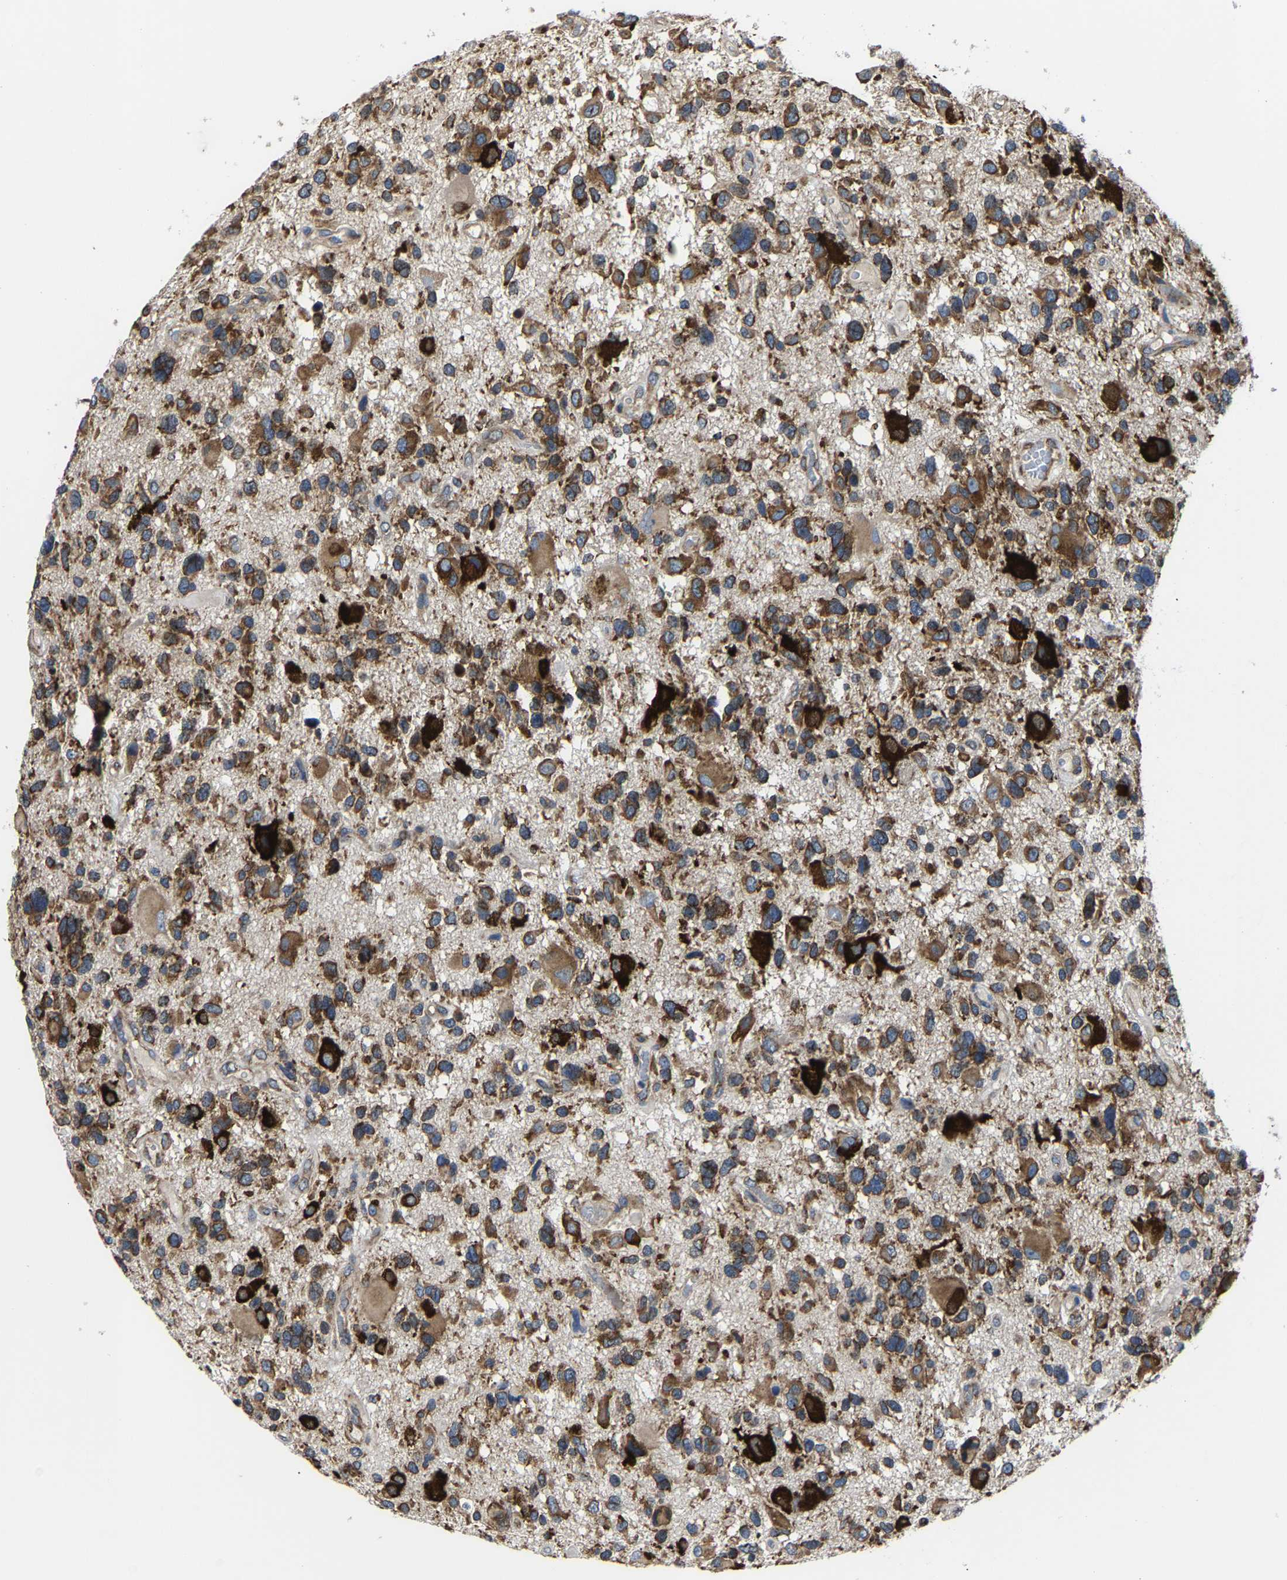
{"staining": {"intensity": "moderate", "quantity": ">75%", "location": "cytoplasmic/membranous"}, "tissue": "glioma", "cell_type": "Tumor cells", "image_type": "cancer", "snomed": [{"axis": "morphology", "description": "Glioma, malignant, High grade"}, {"axis": "topography", "description": "Brain"}], "caption": "Protein expression analysis of human glioma reveals moderate cytoplasmic/membranous expression in about >75% of tumor cells. (DAB IHC with brightfield microscopy, high magnification).", "gene": "G3BP2", "patient": {"sex": "male", "age": 33}}